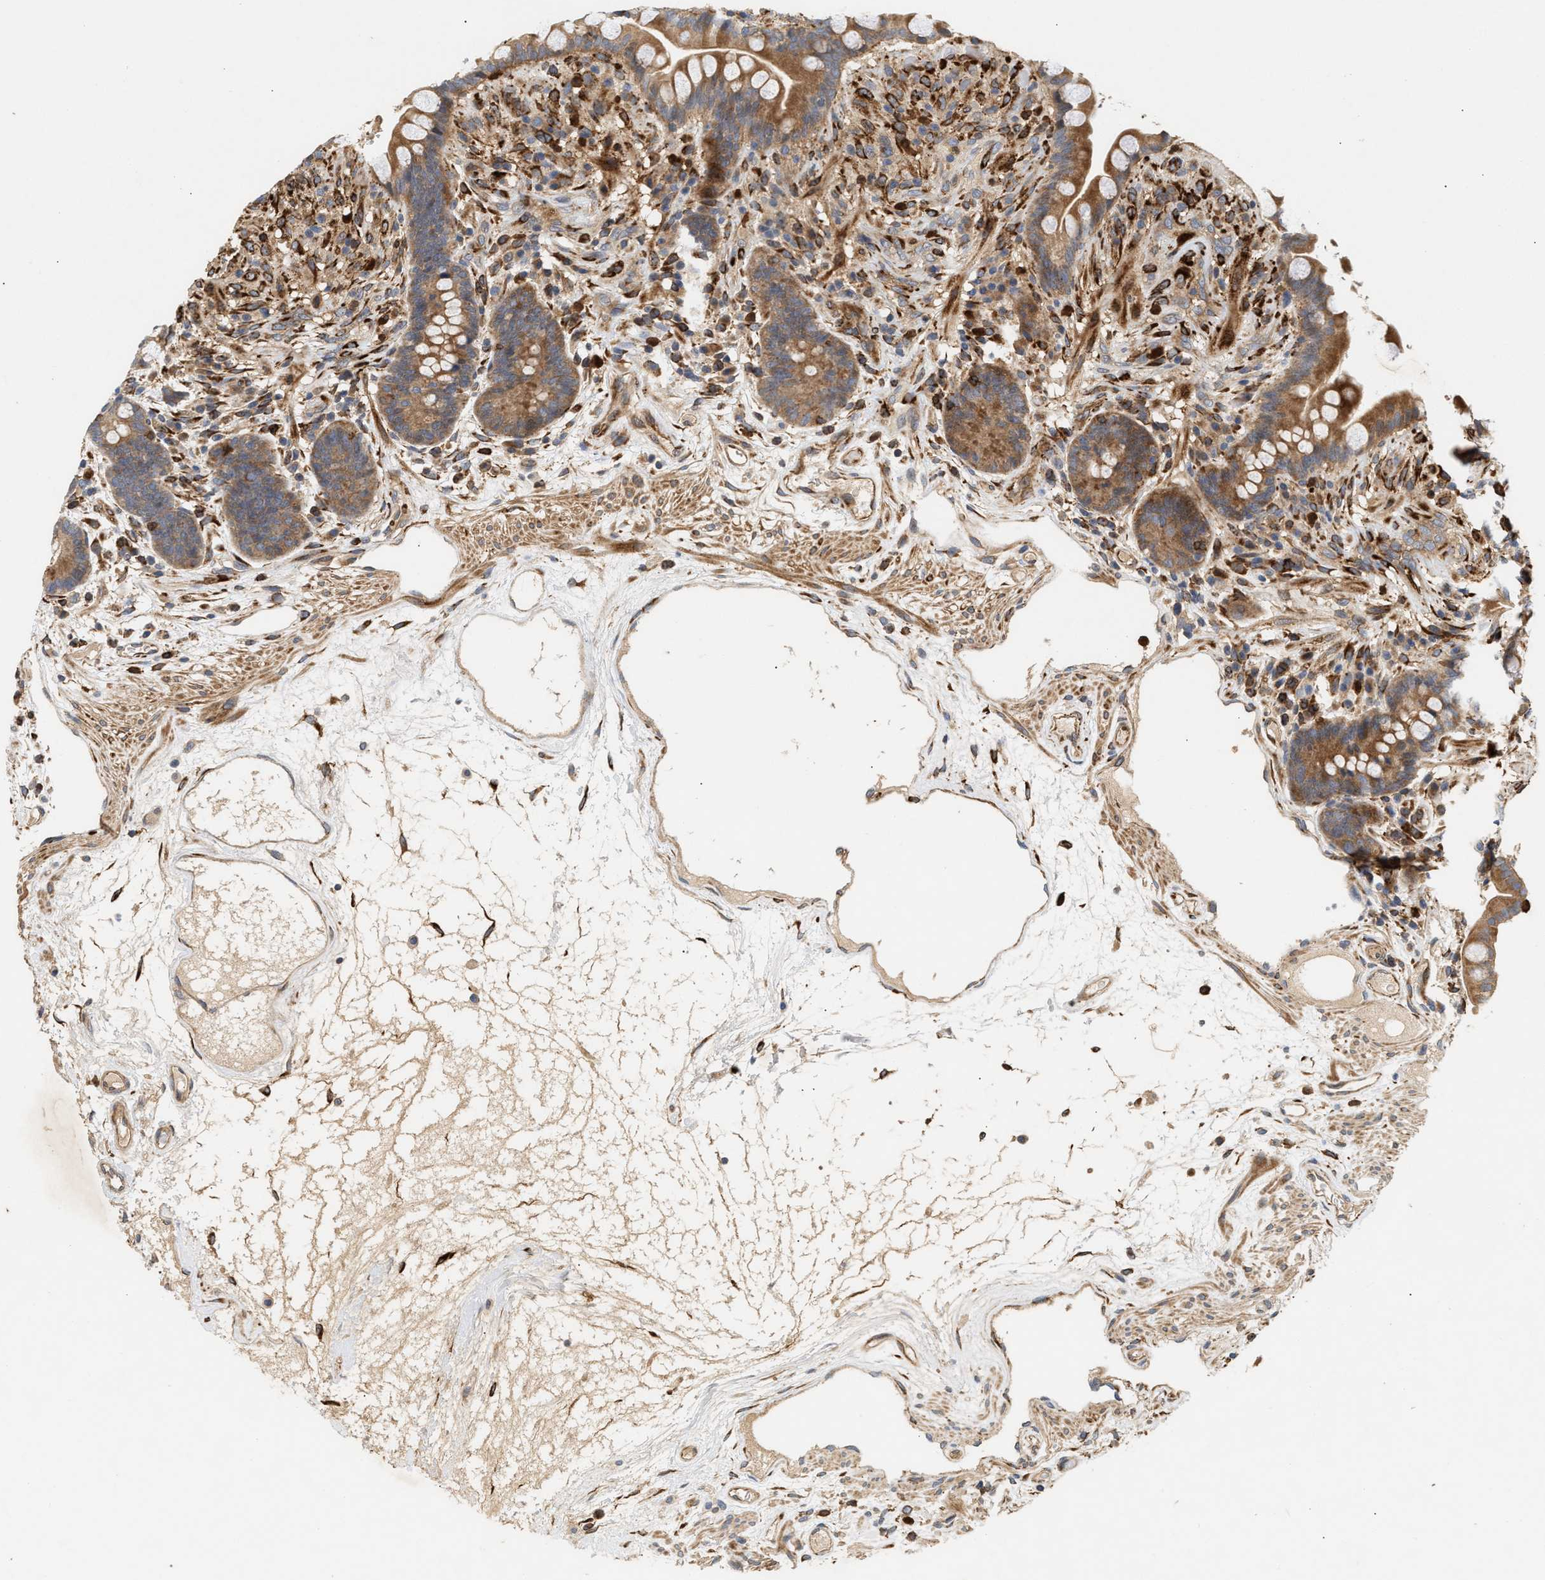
{"staining": {"intensity": "moderate", "quantity": ">75%", "location": "cytoplasmic/membranous"}, "tissue": "colon", "cell_type": "Endothelial cells", "image_type": "normal", "snomed": [{"axis": "morphology", "description": "Normal tissue, NOS"}, {"axis": "topography", "description": "Colon"}], "caption": "Brown immunohistochemical staining in benign human colon reveals moderate cytoplasmic/membranous staining in about >75% of endothelial cells.", "gene": "PLCD1", "patient": {"sex": "male", "age": 73}}